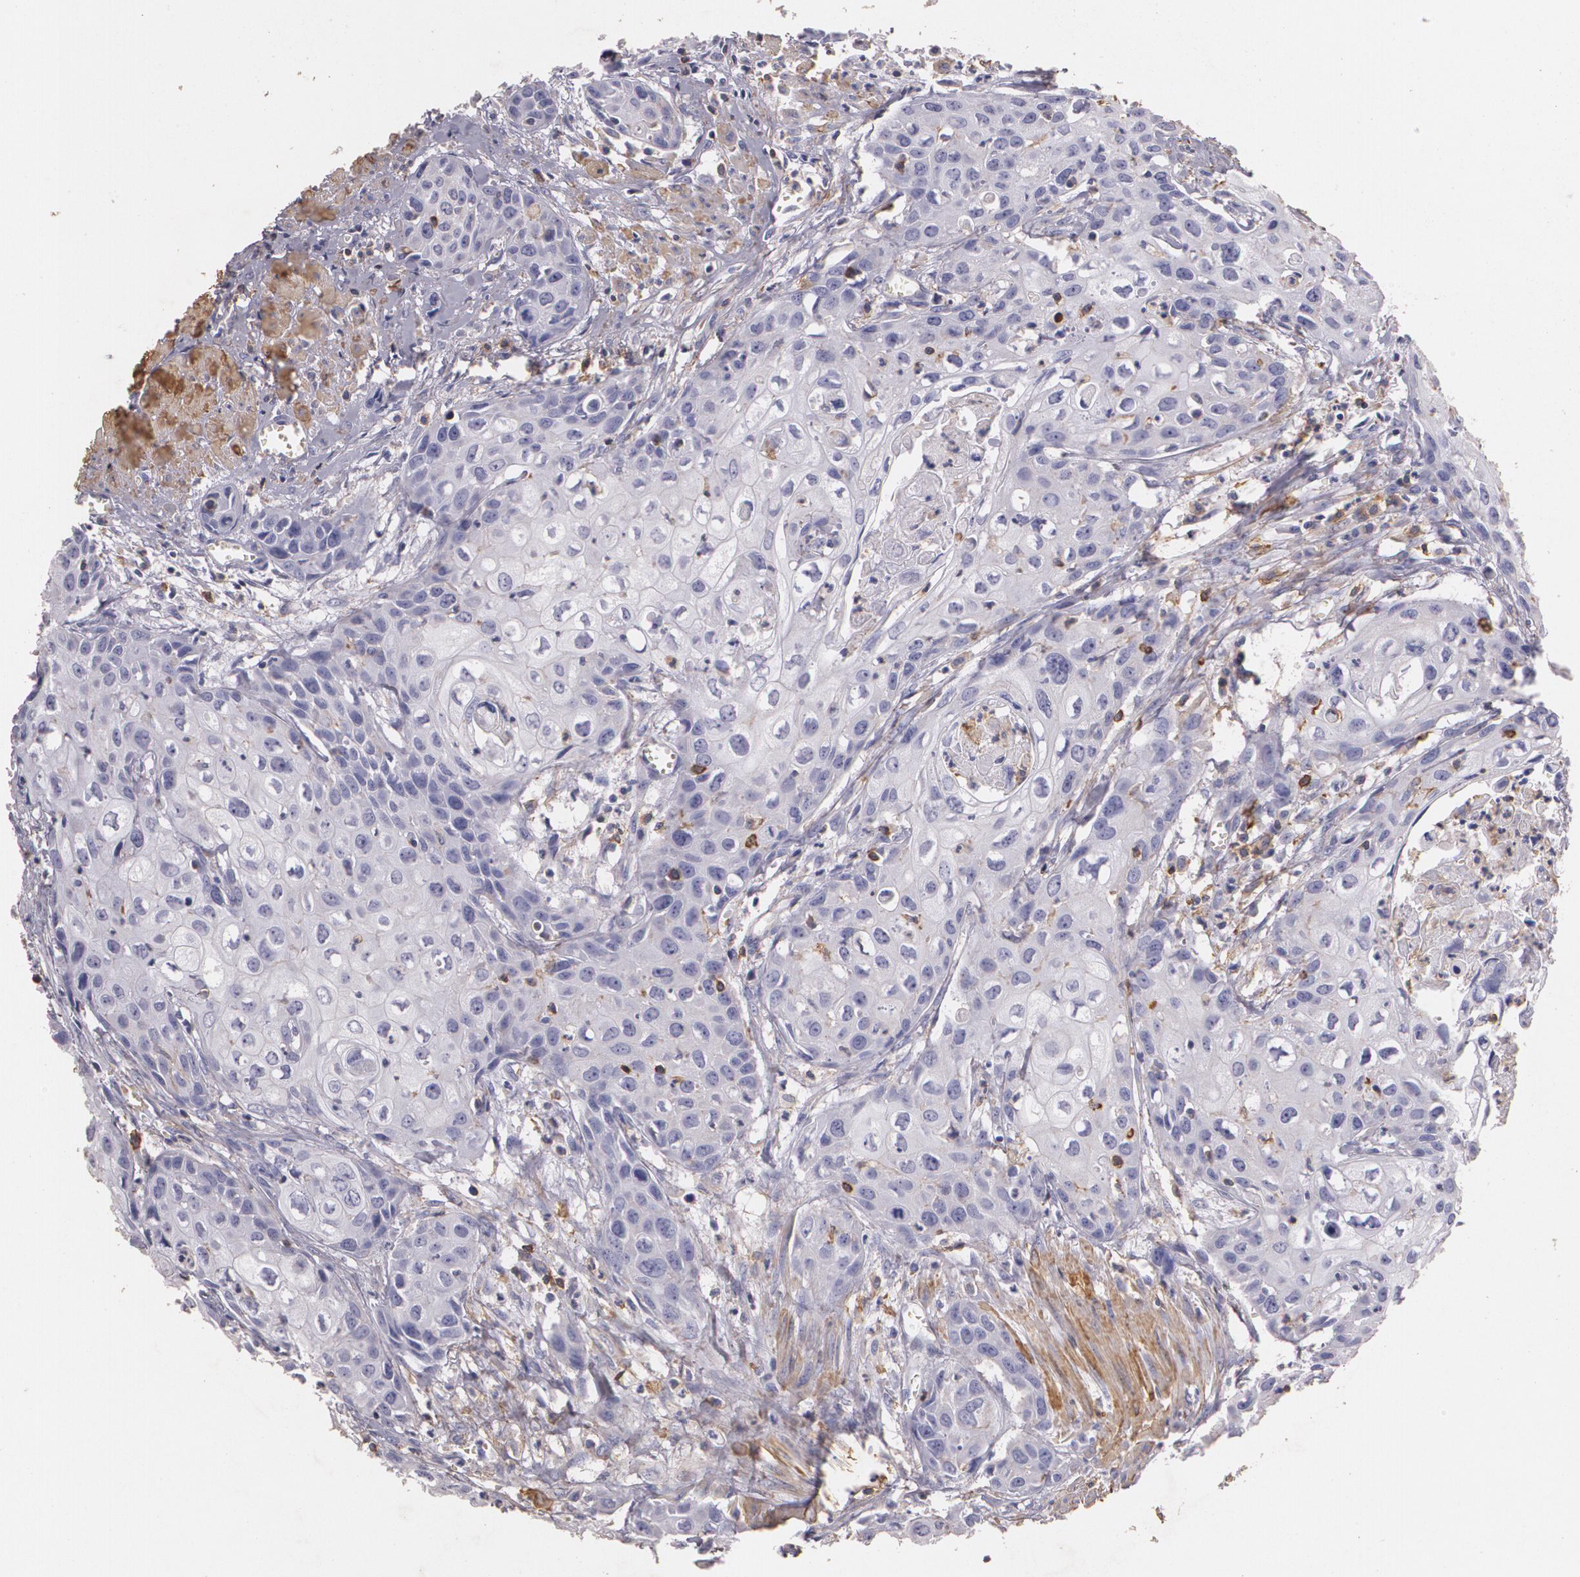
{"staining": {"intensity": "negative", "quantity": "none", "location": "none"}, "tissue": "urothelial cancer", "cell_type": "Tumor cells", "image_type": "cancer", "snomed": [{"axis": "morphology", "description": "Urothelial carcinoma, High grade"}, {"axis": "topography", "description": "Urinary bladder"}], "caption": "Protein analysis of urothelial cancer shows no significant staining in tumor cells.", "gene": "TGFBR1", "patient": {"sex": "male", "age": 54}}